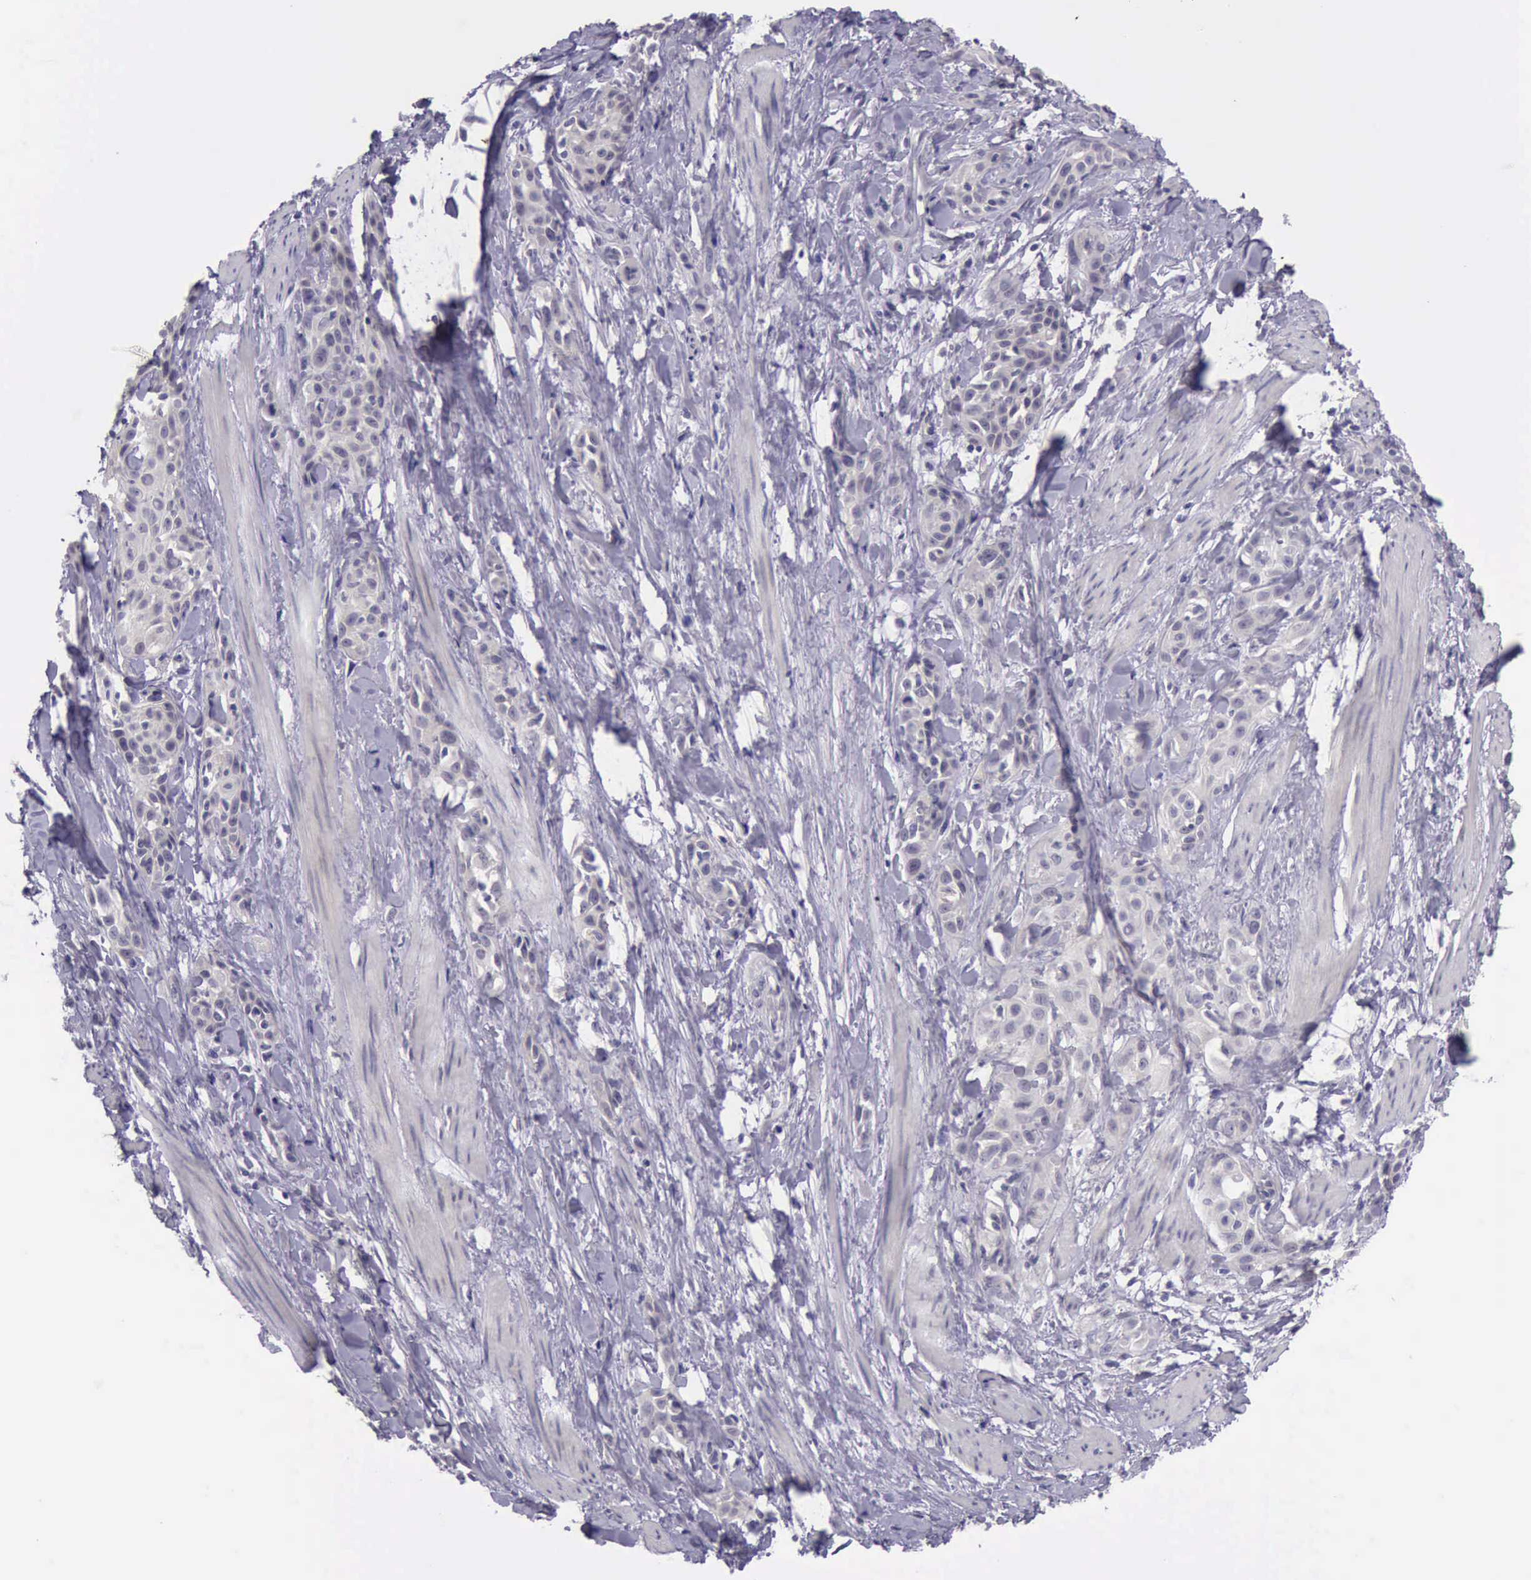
{"staining": {"intensity": "negative", "quantity": "none", "location": "none"}, "tissue": "skin cancer", "cell_type": "Tumor cells", "image_type": "cancer", "snomed": [{"axis": "morphology", "description": "Squamous cell carcinoma, NOS"}, {"axis": "topography", "description": "Skin"}, {"axis": "topography", "description": "Anal"}], "caption": "There is no significant staining in tumor cells of skin cancer (squamous cell carcinoma).", "gene": "ARNT2", "patient": {"sex": "male", "age": 64}}